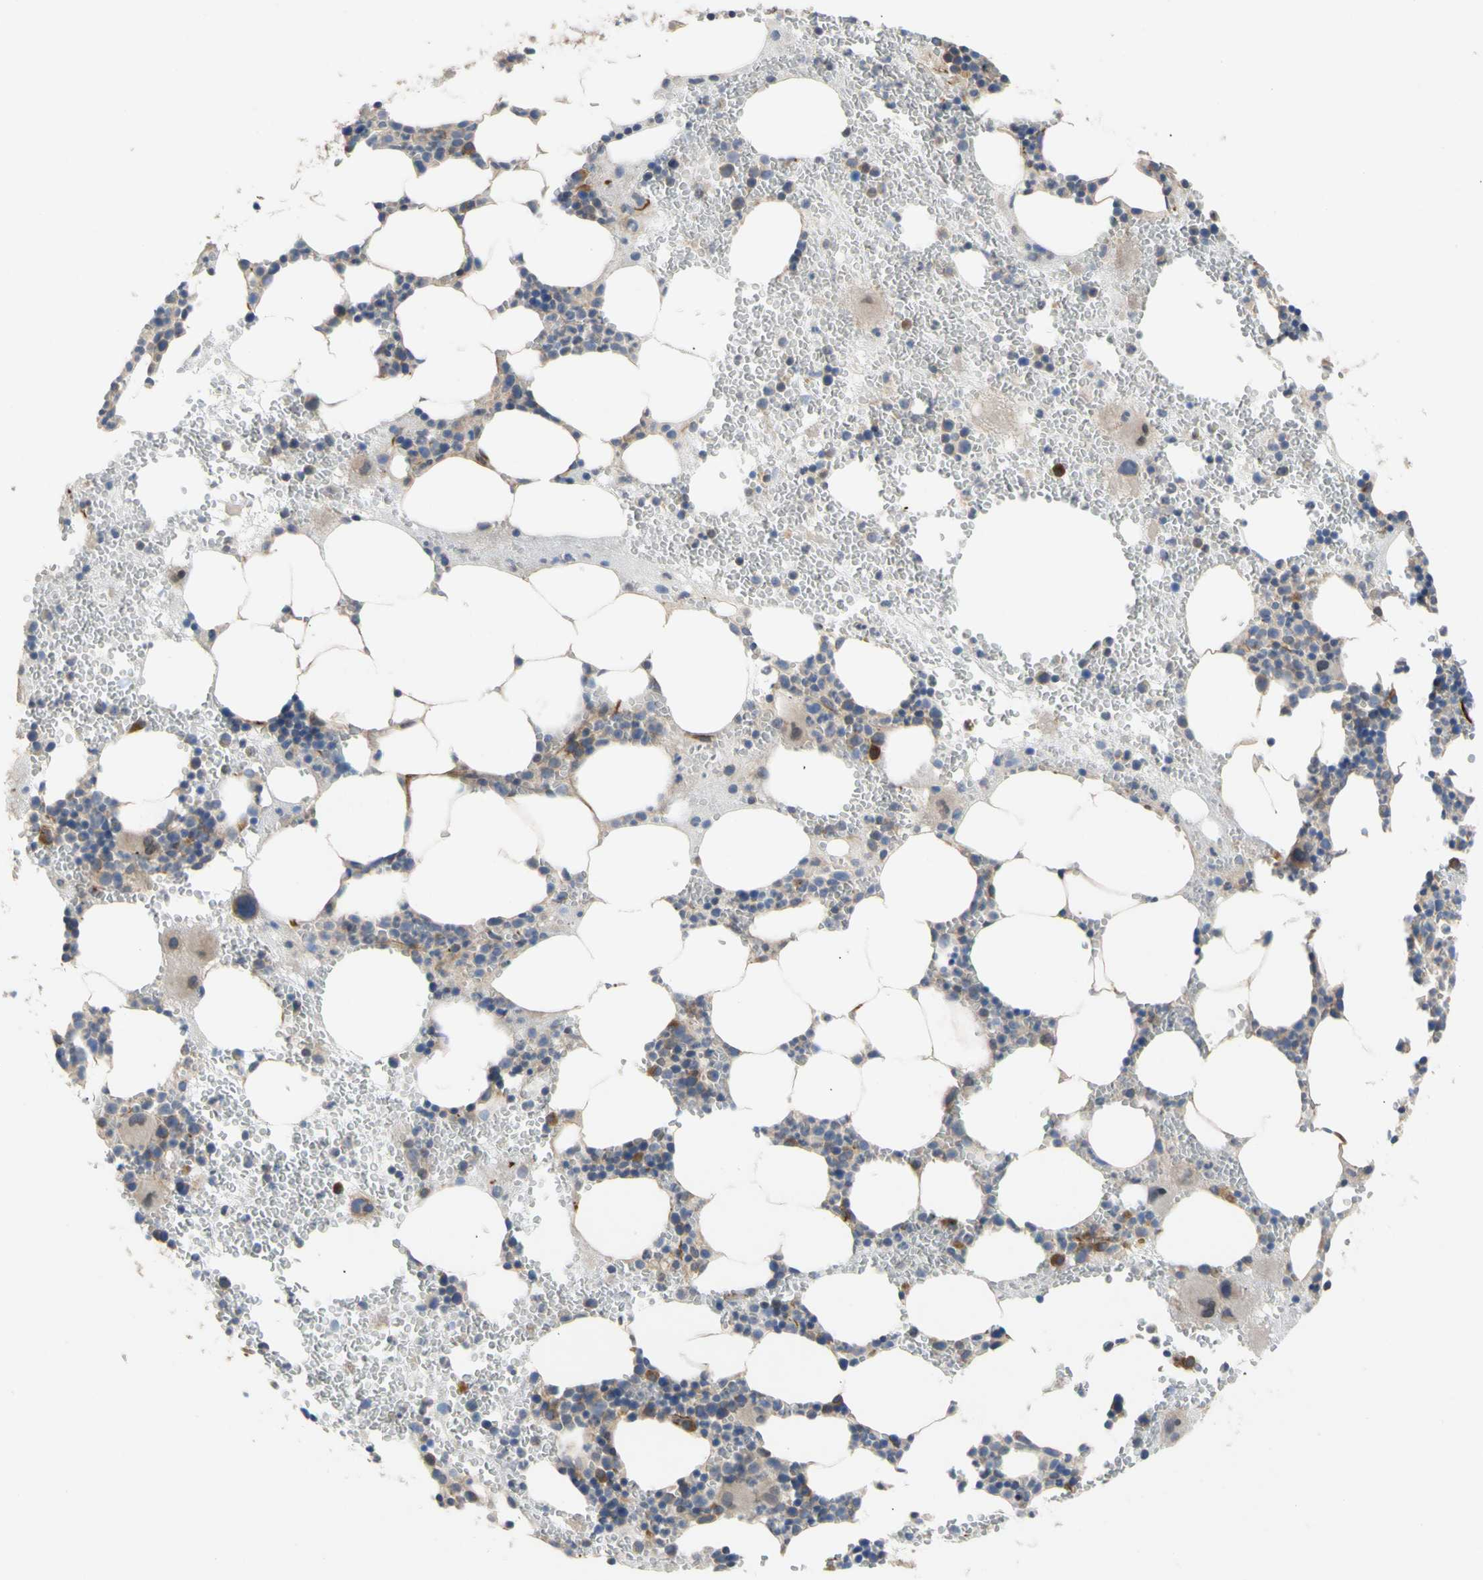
{"staining": {"intensity": "moderate", "quantity": "<25%", "location": "cytoplasmic/membranous"}, "tissue": "bone marrow", "cell_type": "Hematopoietic cells", "image_type": "normal", "snomed": [{"axis": "morphology", "description": "Normal tissue, NOS"}, {"axis": "morphology", "description": "Inflammation, NOS"}, {"axis": "topography", "description": "Bone marrow"}], "caption": "Immunohistochemistry micrograph of unremarkable bone marrow: human bone marrow stained using immunohistochemistry displays low levels of moderate protein expression localized specifically in the cytoplasmic/membranous of hematopoietic cells, appearing as a cytoplasmic/membranous brown color.", "gene": "EIF2S3", "patient": {"sex": "female", "age": 76}}